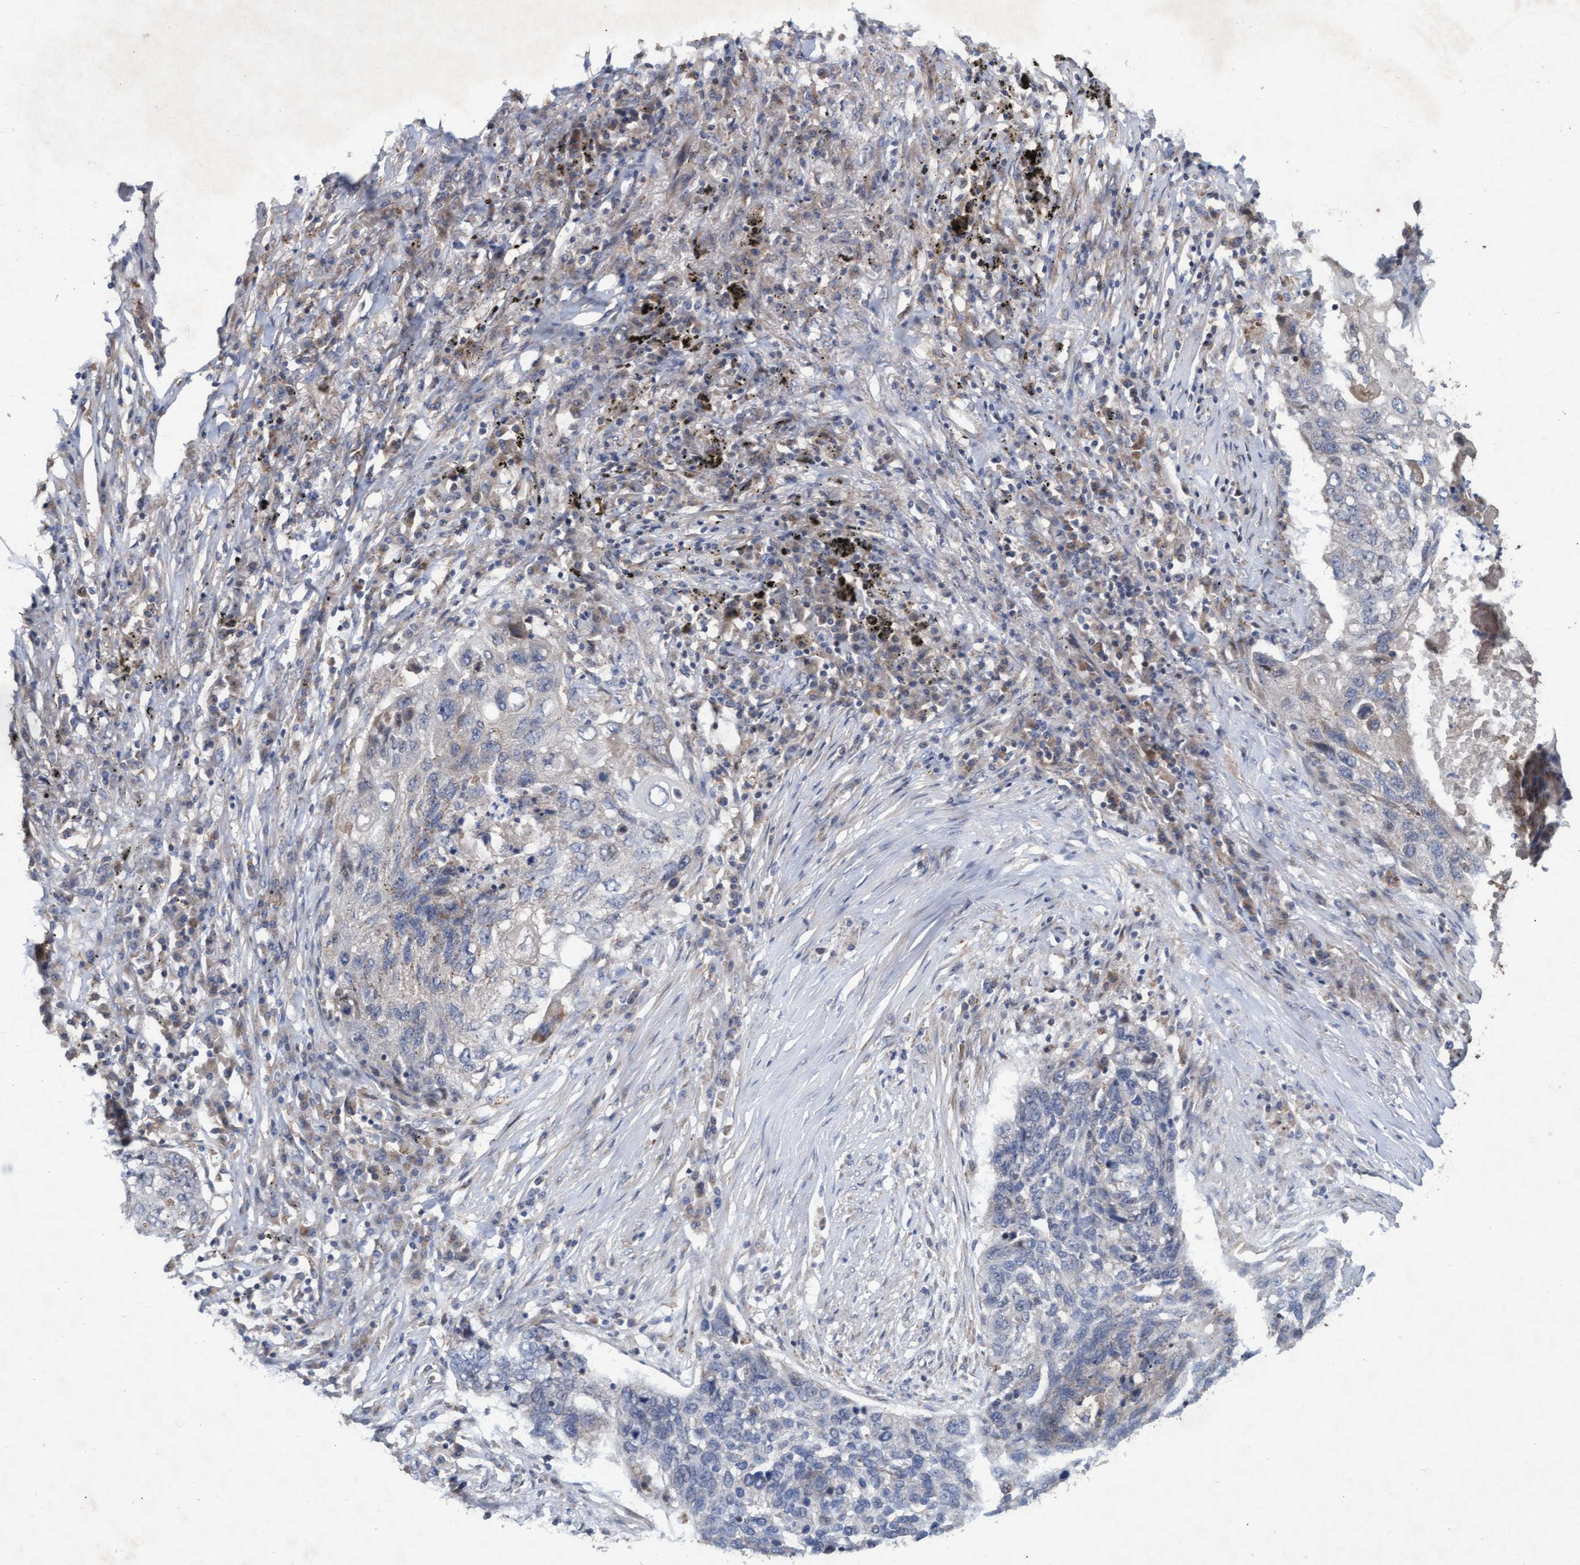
{"staining": {"intensity": "negative", "quantity": "none", "location": "none"}, "tissue": "lung cancer", "cell_type": "Tumor cells", "image_type": "cancer", "snomed": [{"axis": "morphology", "description": "Squamous cell carcinoma, NOS"}, {"axis": "topography", "description": "Lung"}], "caption": "Squamous cell carcinoma (lung) was stained to show a protein in brown. There is no significant expression in tumor cells. Nuclei are stained in blue.", "gene": "ABCF2", "patient": {"sex": "female", "age": 63}}